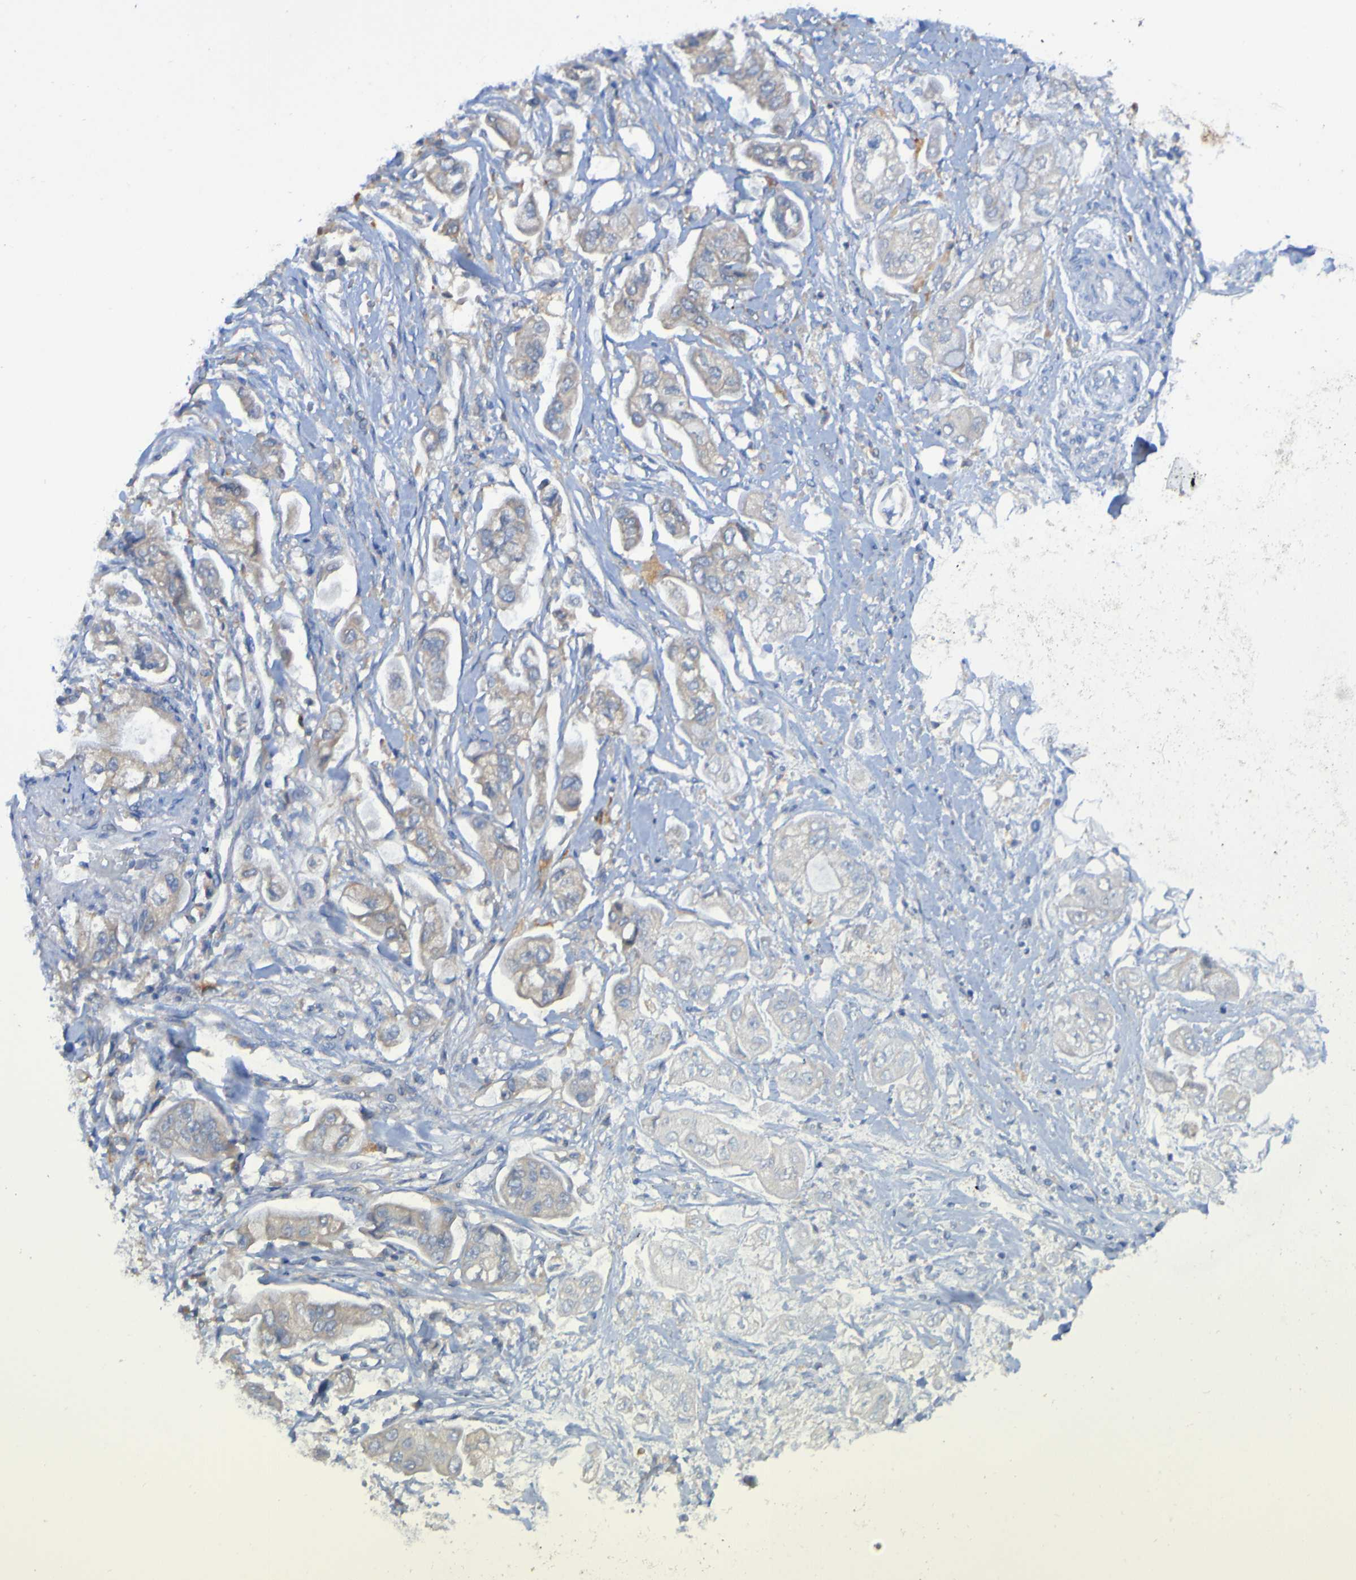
{"staining": {"intensity": "weak", "quantity": "25%-75%", "location": "cytoplasmic/membranous"}, "tissue": "stomach cancer", "cell_type": "Tumor cells", "image_type": "cancer", "snomed": [{"axis": "morphology", "description": "Adenocarcinoma, NOS"}, {"axis": "topography", "description": "Stomach"}], "caption": "Immunohistochemistry (DAB) staining of human stomach cancer (adenocarcinoma) displays weak cytoplasmic/membranous protein staining in approximately 25%-75% of tumor cells. (brown staining indicates protein expression, while blue staining denotes nuclei).", "gene": "ARHGEF16", "patient": {"sex": "male", "age": 62}}